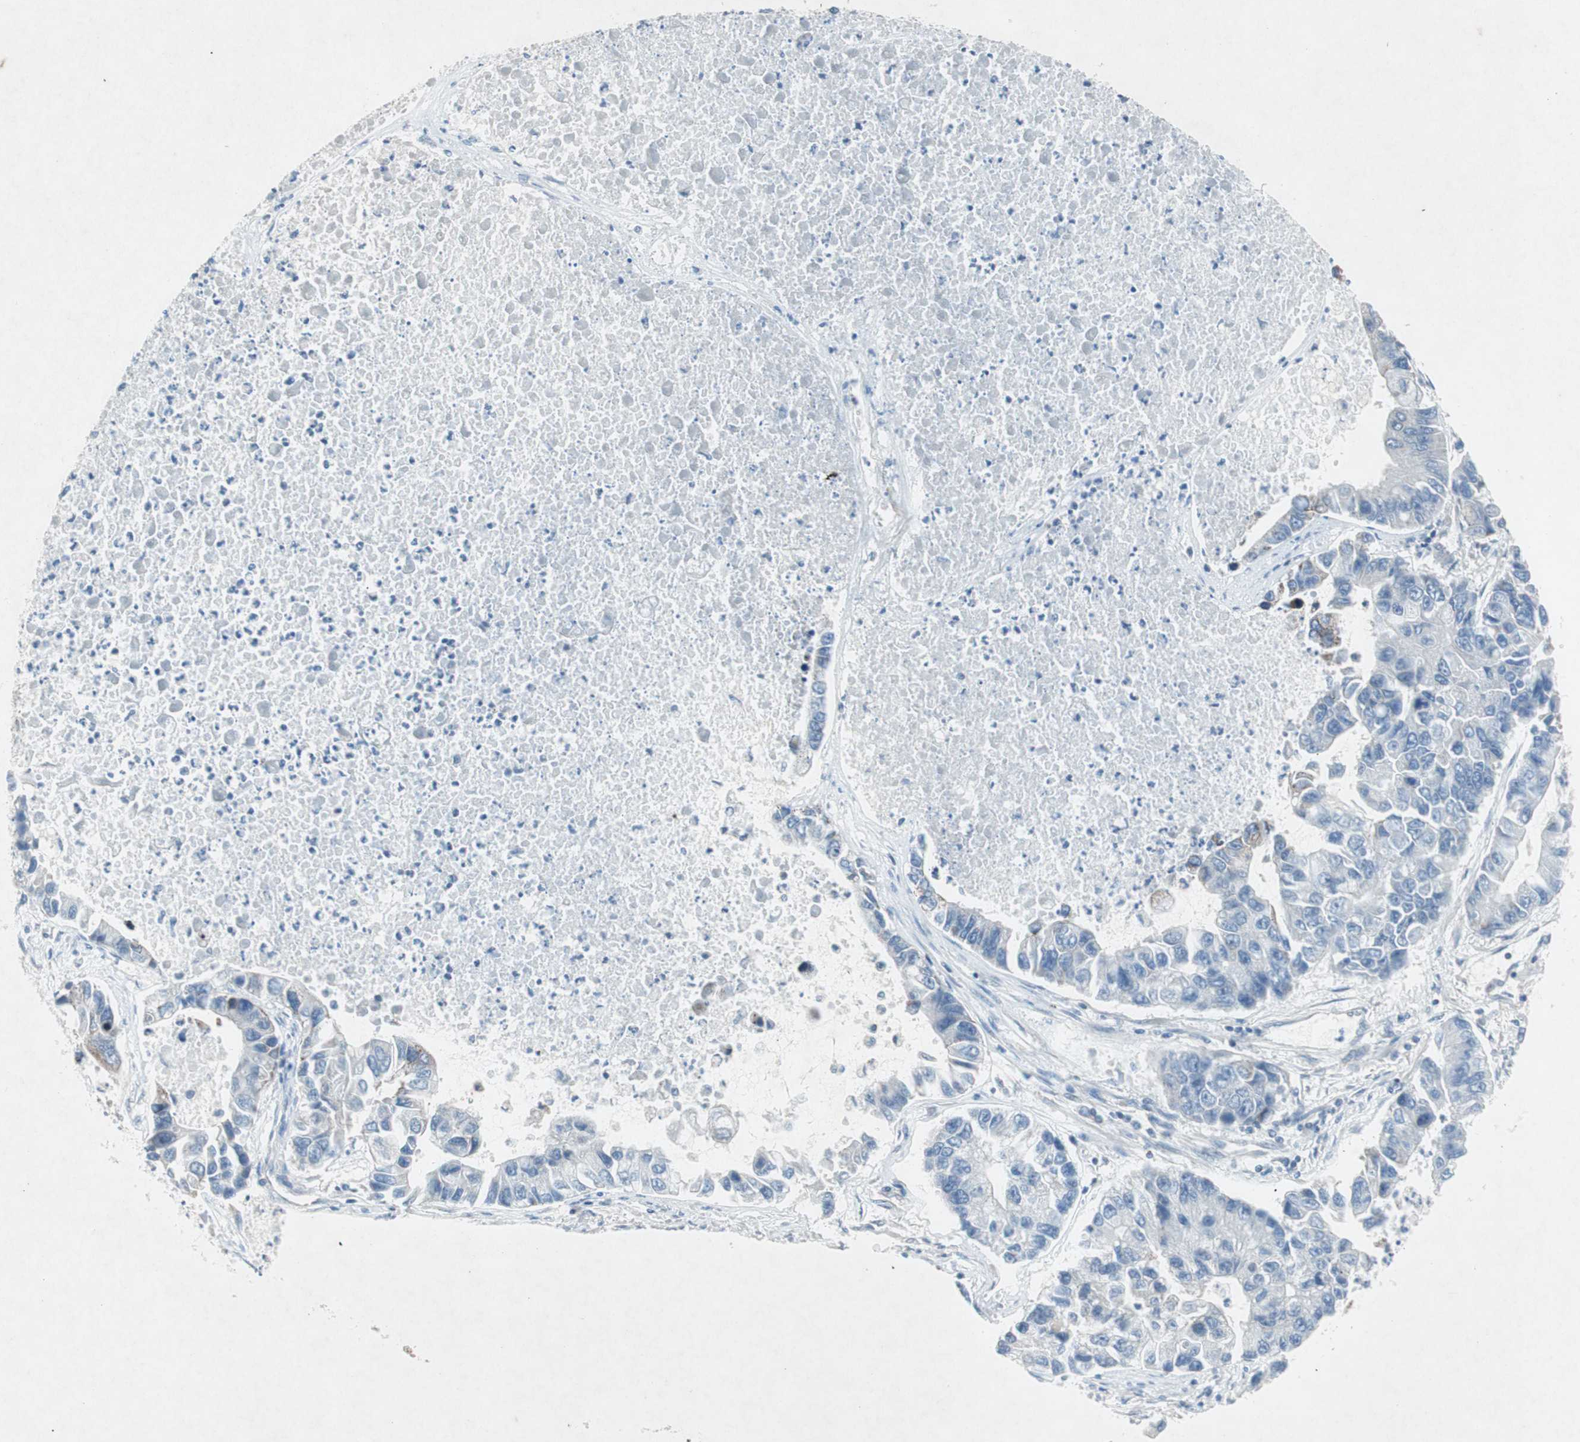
{"staining": {"intensity": "weak", "quantity": "<25%", "location": "cytoplasmic/membranous"}, "tissue": "lung cancer", "cell_type": "Tumor cells", "image_type": "cancer", "snomed": [{"axis": "morphology", "description": "Adenocarcinoma, NOS"}, {"axis": "topography", "description": "Lung"}], "caption": "Human adenocarcinoma (lung) stained for a protein using immunohistochemistry reveals no expression in tumor cells.", "gene": "ARNT2", "patient": {"sex": "female", "age": 51}}